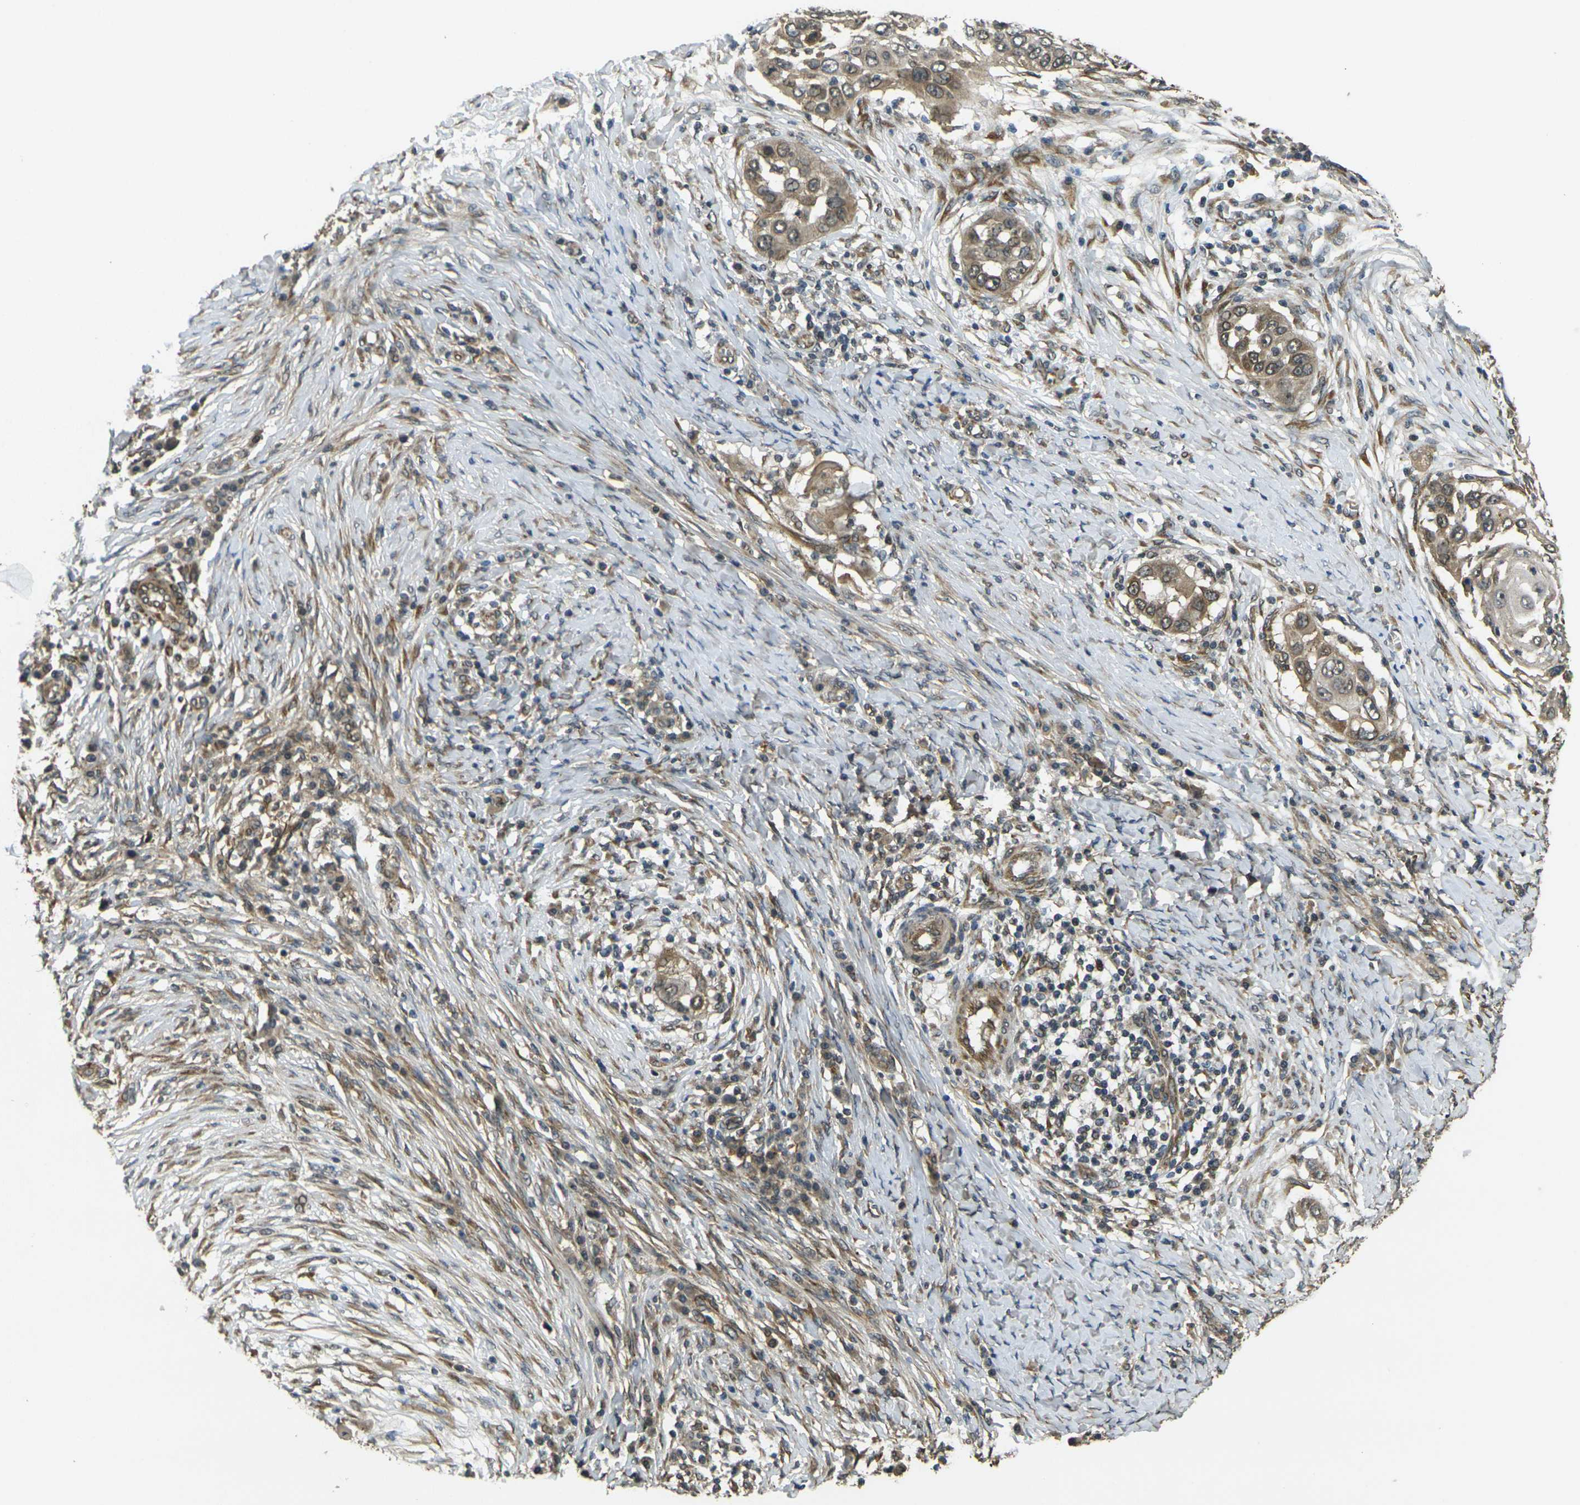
{"staining": {"intensity": "weak", "quantity": "25%-75%", "location": "cytoplasmic/membranous,nuclear"}, "tissue": "skin cancer", "cell_type": "Tumor cells", "image_type": "cancer", "snomed": [{"axis": "morphology", "description": "Squamous cell carcinoma, NOS"}, {"axis": "topography", "description": "Skin"}], "caption": "Immunohistochemical staining of skin cancer (squamous cell carcinoma) exhibits low levels of weak cytoplasmic/membranous and nuclear protein expression in about 25%-75% of tumor cells.", "gene": "FUT11", "patient": {"sex": "female", "age": 44}}